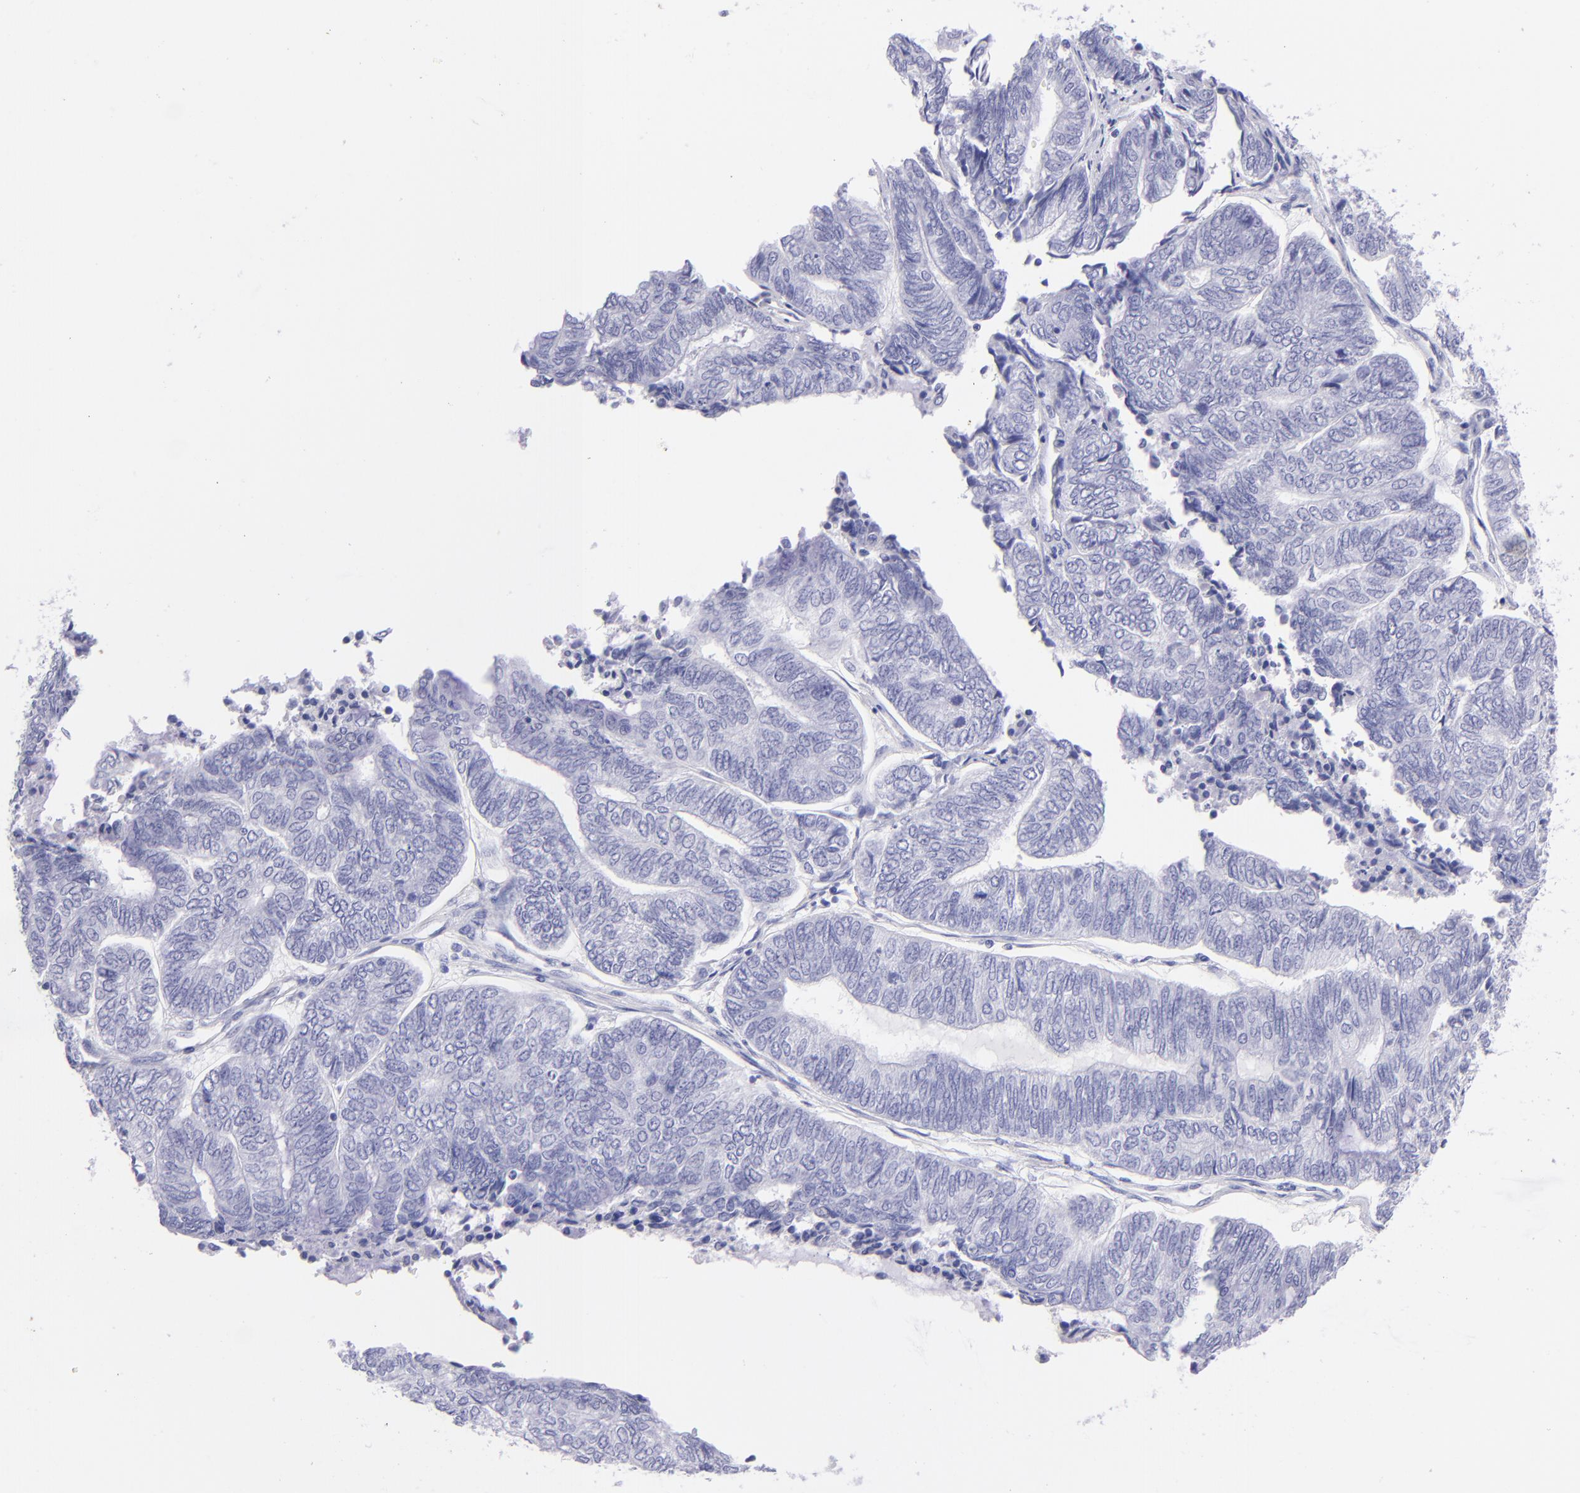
{"staining": {"intensity": "negative", "quantity": "none", "location": "none"}, "tissue": "endometrial cancer", "cell_type": "Tumor cells", "image_type": "cancer", "snomed": [{"axis": "morphology", "description": "Adenocarcinoma, NOS"}, {"axis": "topography", "description": "Uterus"}, {"axis": "topography", "description": "Endometrium"}], "caption": "DAB (3,3'-diaminobenzidine) immunohistochemical staining of endometrial cancer (adenocarcinoma) reveals no significant expression in tumor cells.", "gene": "PIP", "patient": {"sex": "female", "age": 70}}